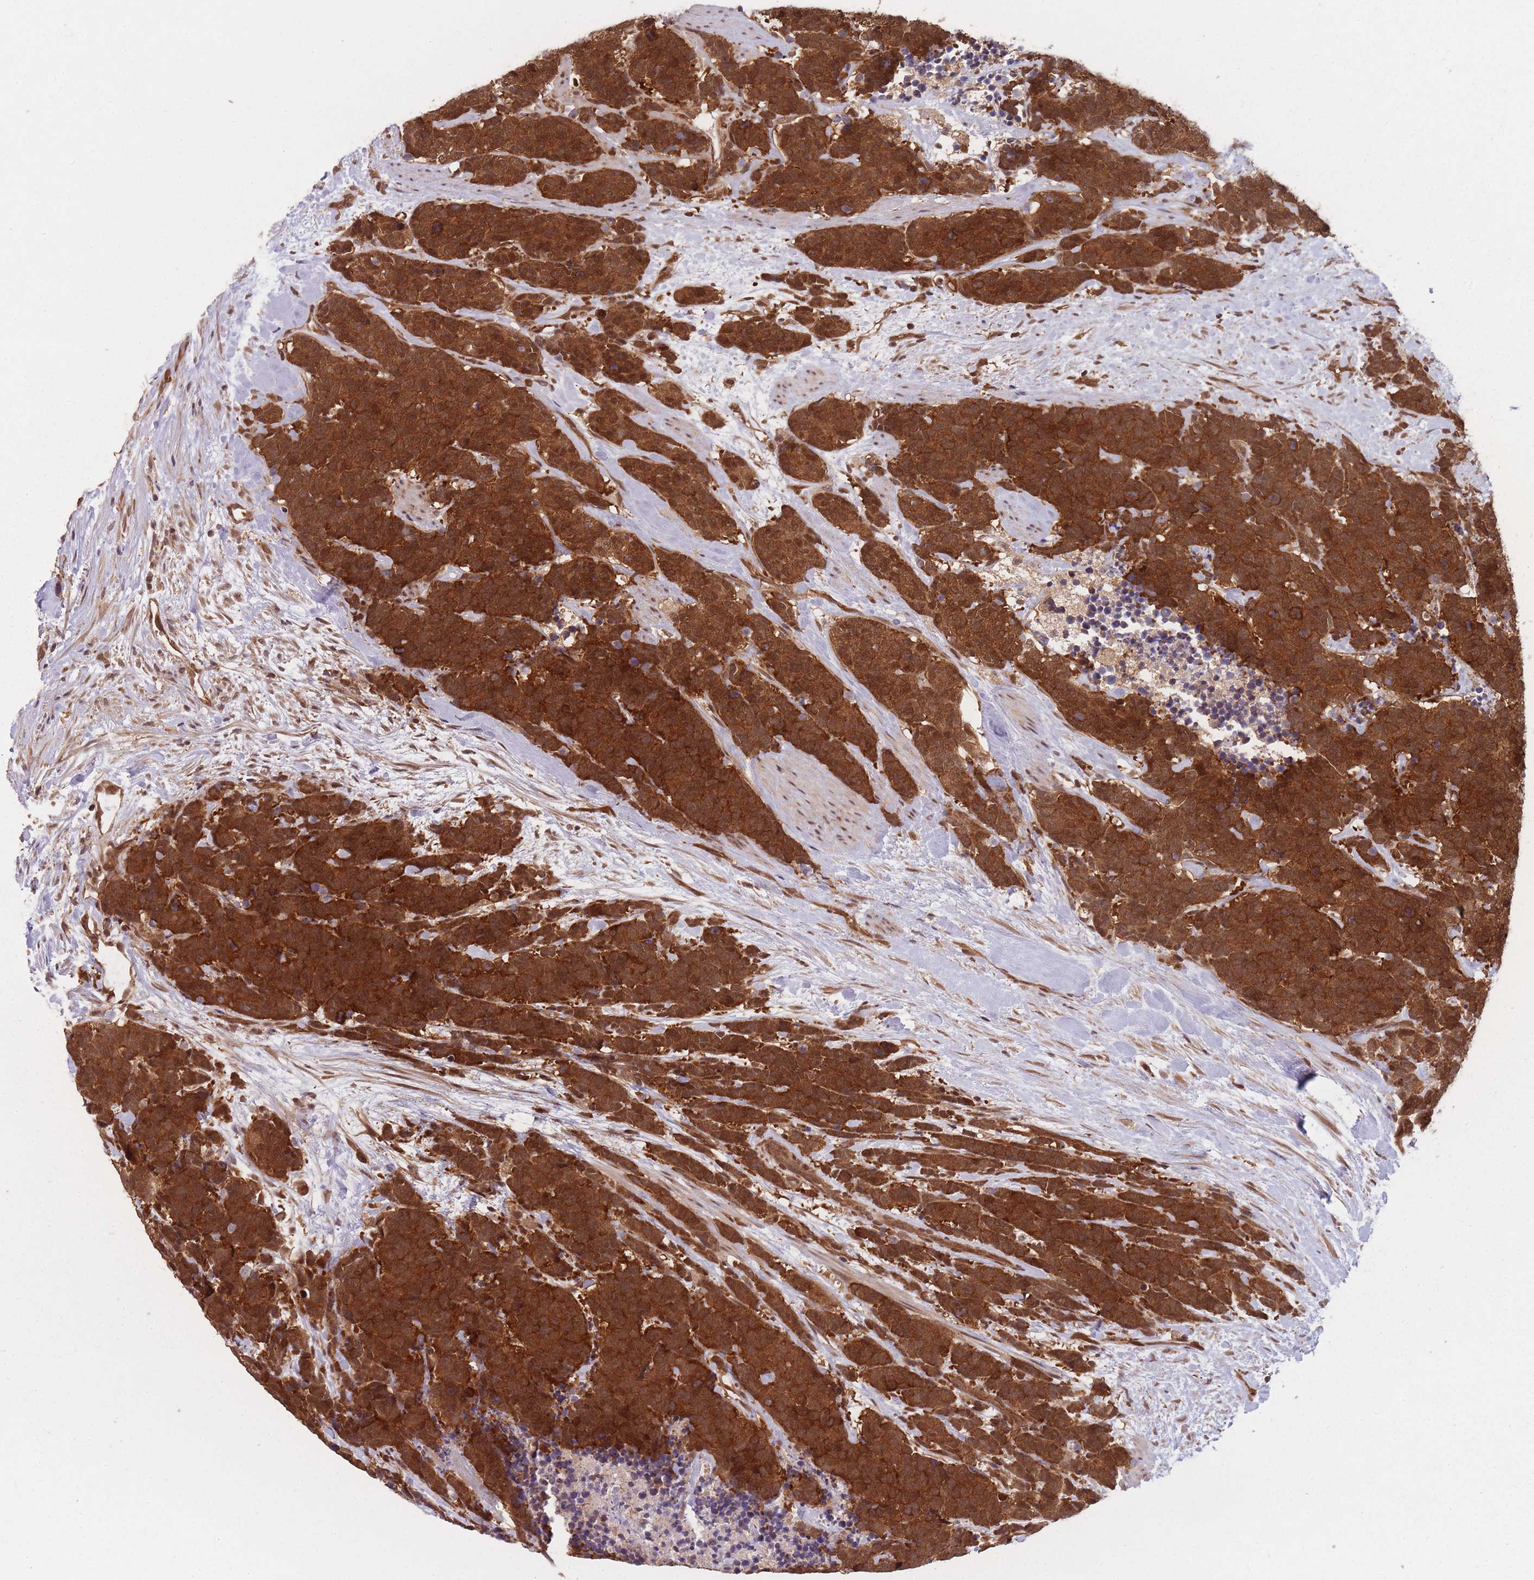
{"staining": {"intensity": "strong", "quantity": ">75%", "location": "cytoplasmic/membranous"}, "tissue": "carcinoid", "cell_type": "Tumor cells", "image_type": "cancer", "snomed": [{"axis": "morphology", "description": "Carcinoma, NOS"}, {"axis": "morphology", "description": "Carcinoid, malignant, NOS"}, {"axis": "topography", "description": "Prostate"}], "caption": "This is an image of IHC staining of carcinoma, which shows strong positivity in the cytoplasmic/membranous of tumor cells.", "gene": "PPP6R3", "patient": {"sex": "male", "age": 57}}